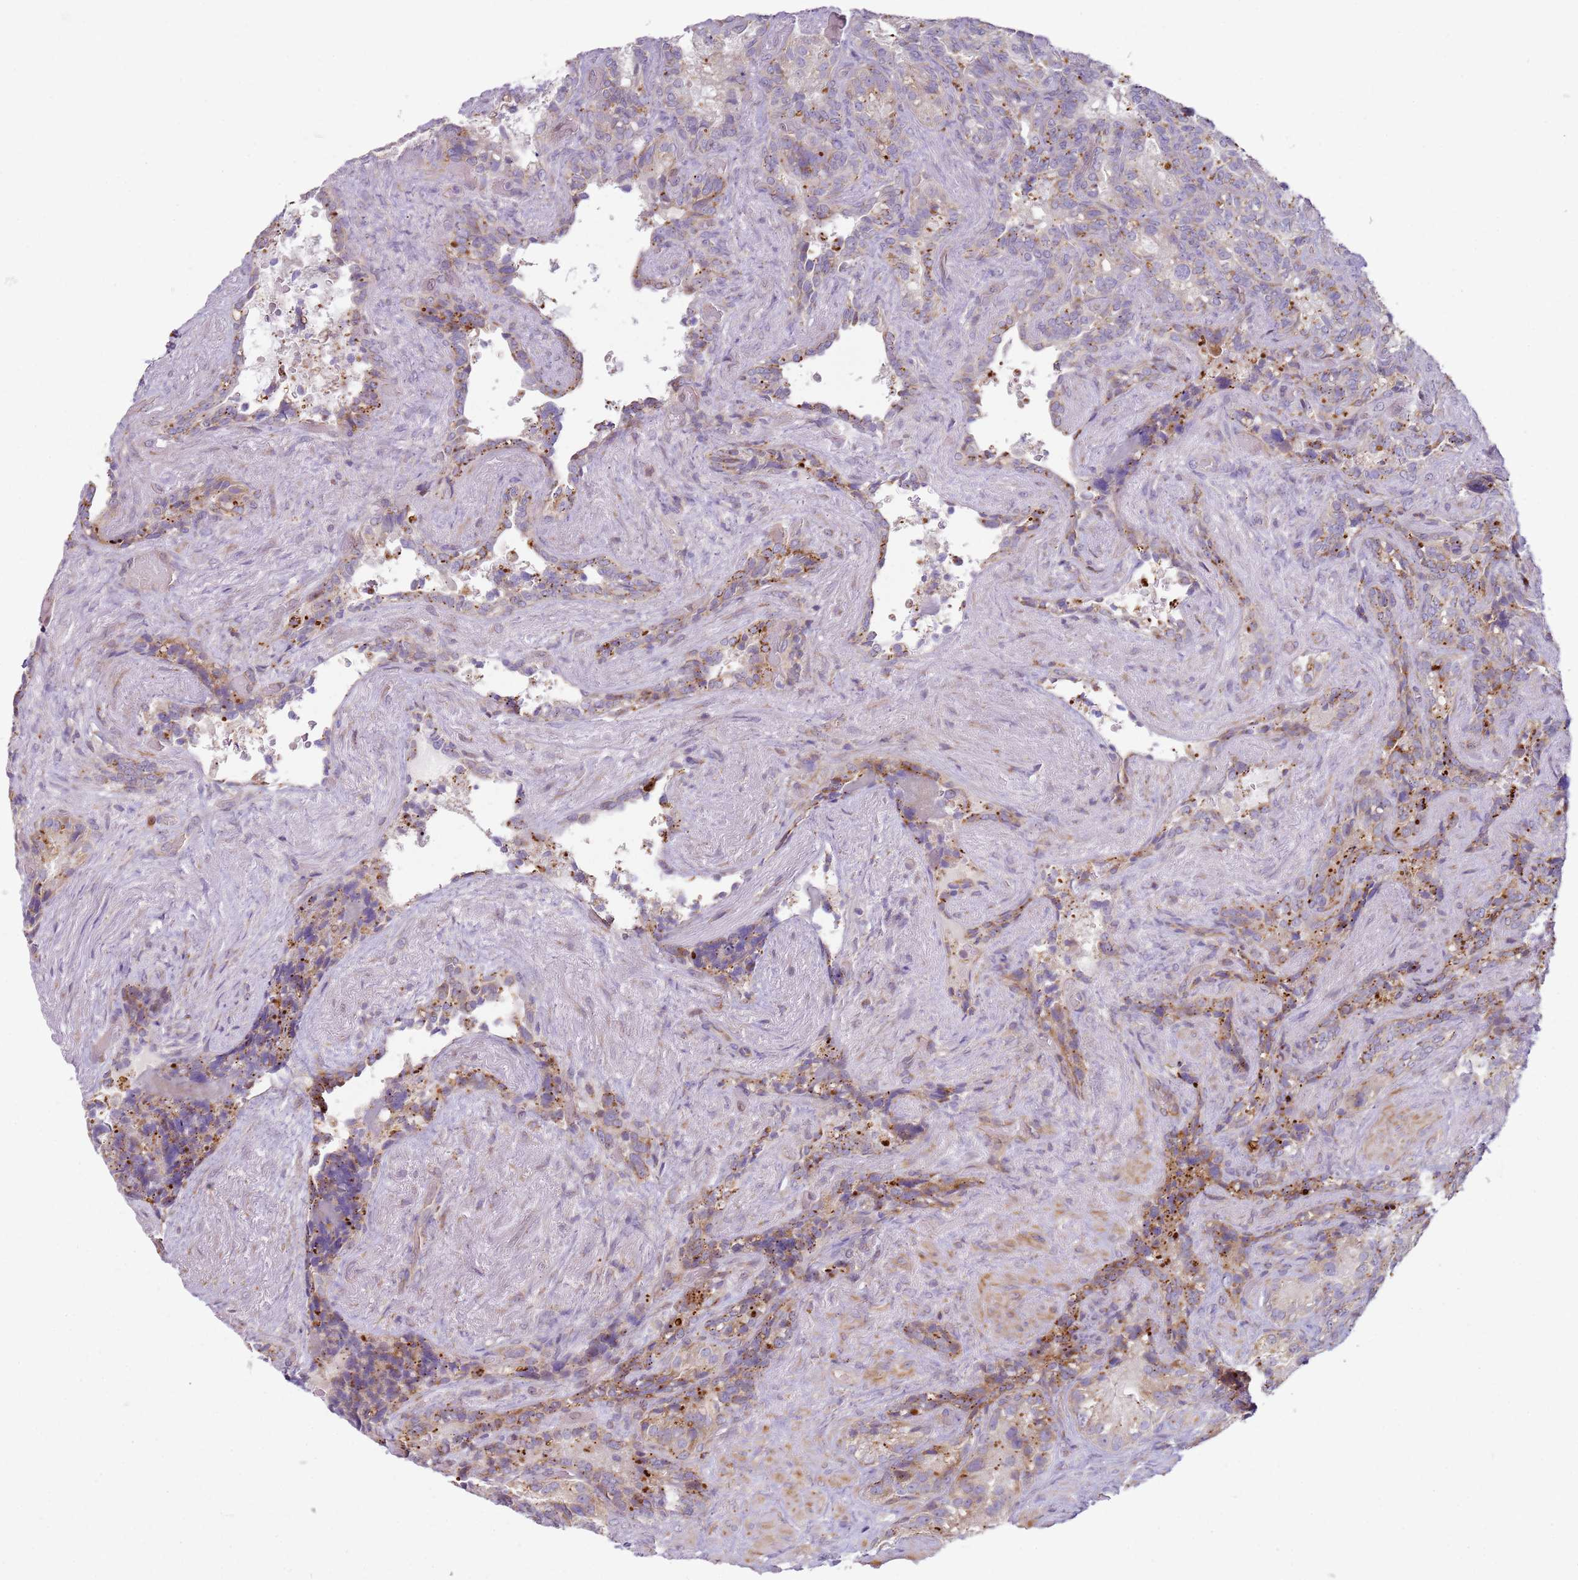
{"staining": {"intensity": "strong", "quantity": "25%-75%", "location": "cytoplasmic/membranous"}, "tissue": "seminal vesicle", "cell_type": "Glandular cells", "image_type": "normal", "snomed": [{"axis": "morphology", "description": "Normal tissue, NOS"}, {"axis": "topography", "description": "Seminal veicle"}], "caption": "Approximately 25%-75% of glandular cells in benign human seminal vesicle display strong cytoplasmic/membranous protein positivity as visualized by brown immunohistochemical staining.", "gene": "GRAP", "patient": {"sex": "male", "age": 62}}